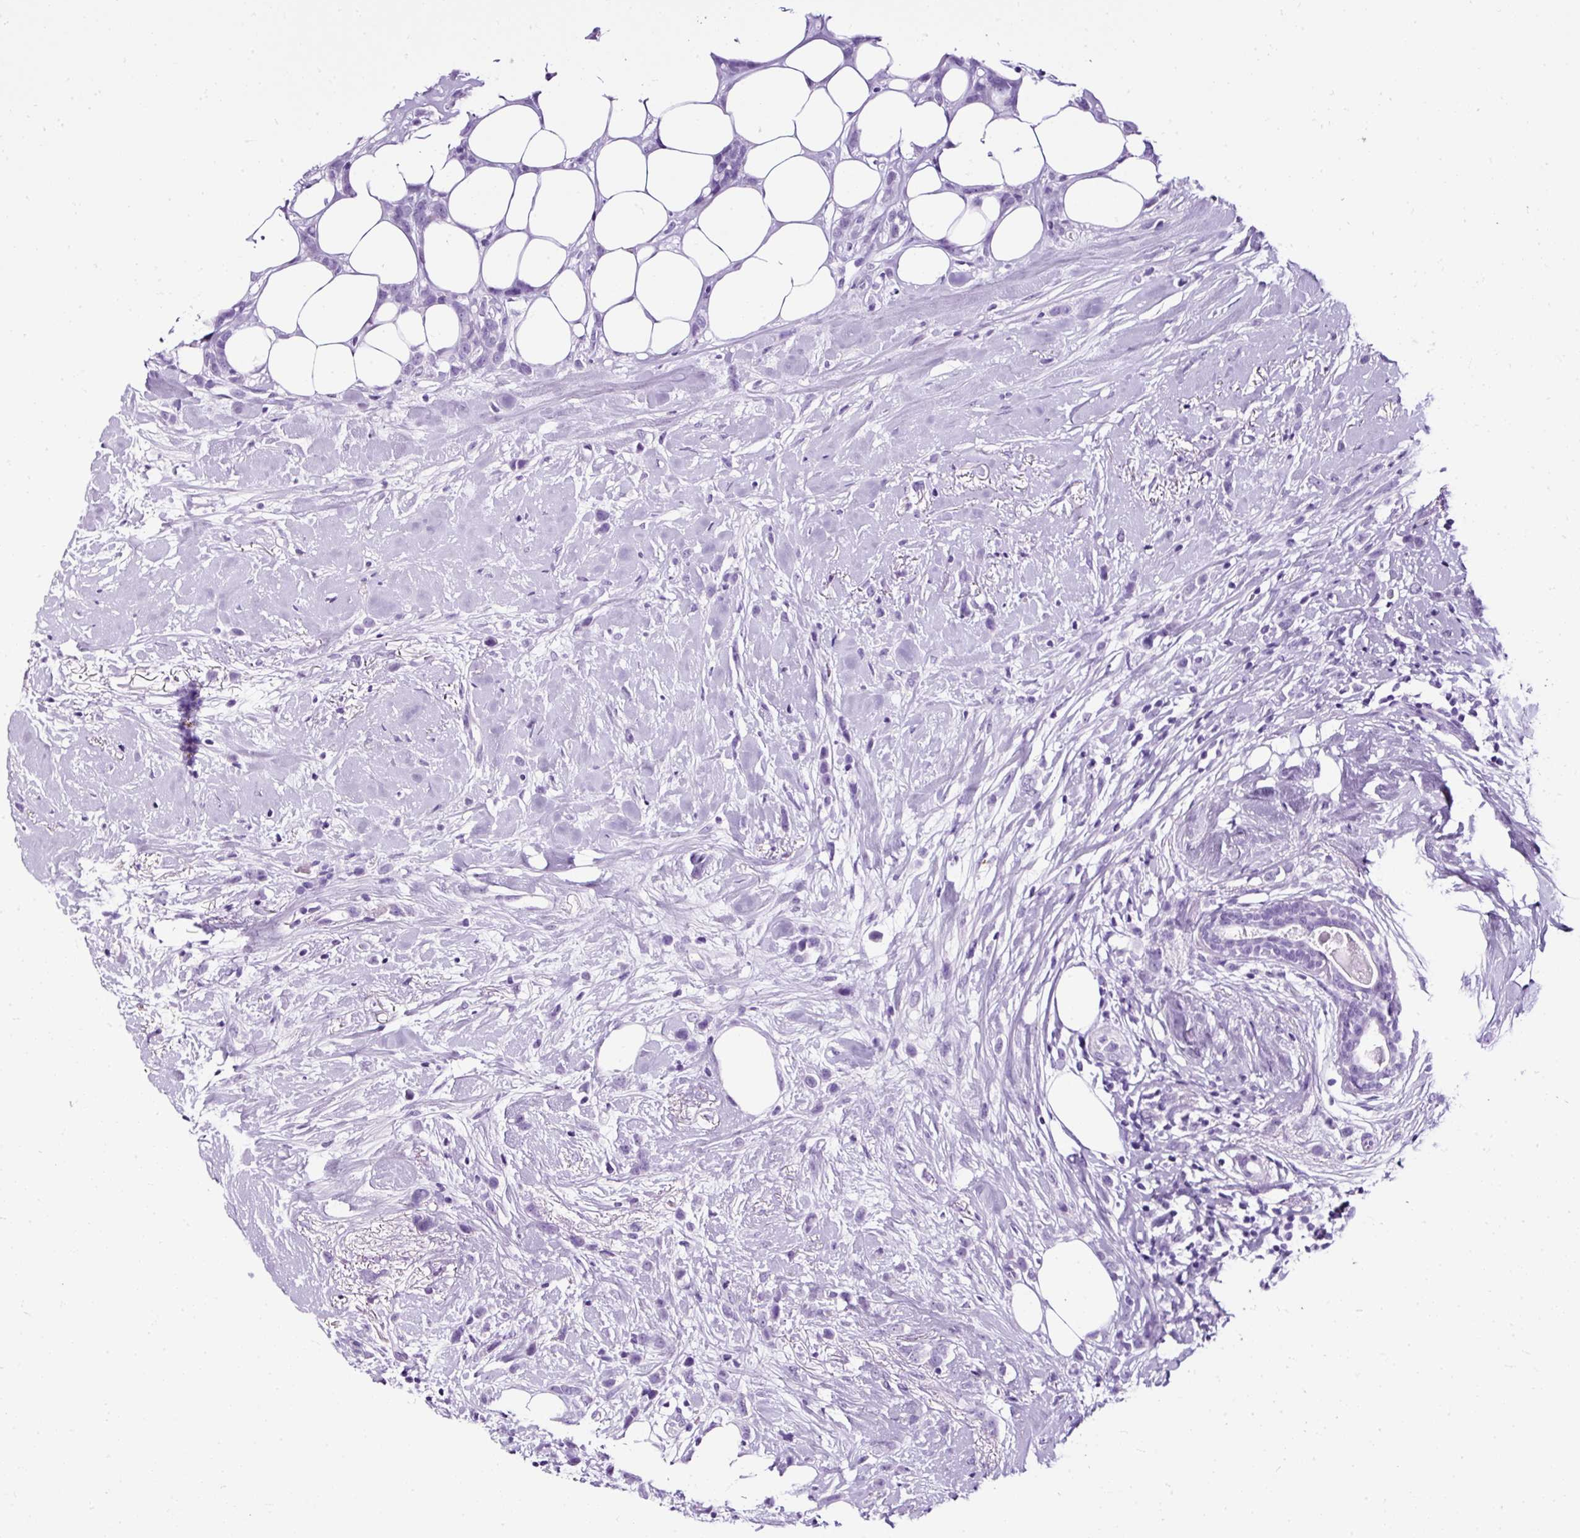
{"staining": {"intensity": "negative", "quantity": "none", "location": "none"}, "tissue": "breast cancer", "cell_type": "Tumor cells", "image_type": "cancer", "snomed": [{"axis": "morphology", "description": "Duct carcinoma"}, {"axis": "topography", "description": "Breast"}], "caption": "Immunohistochemical staining of breast intraductal carcinoma displays no significant staining in tumor cells.", "gene": "NTS", "patient": {"sex": "female", "age": 80}}